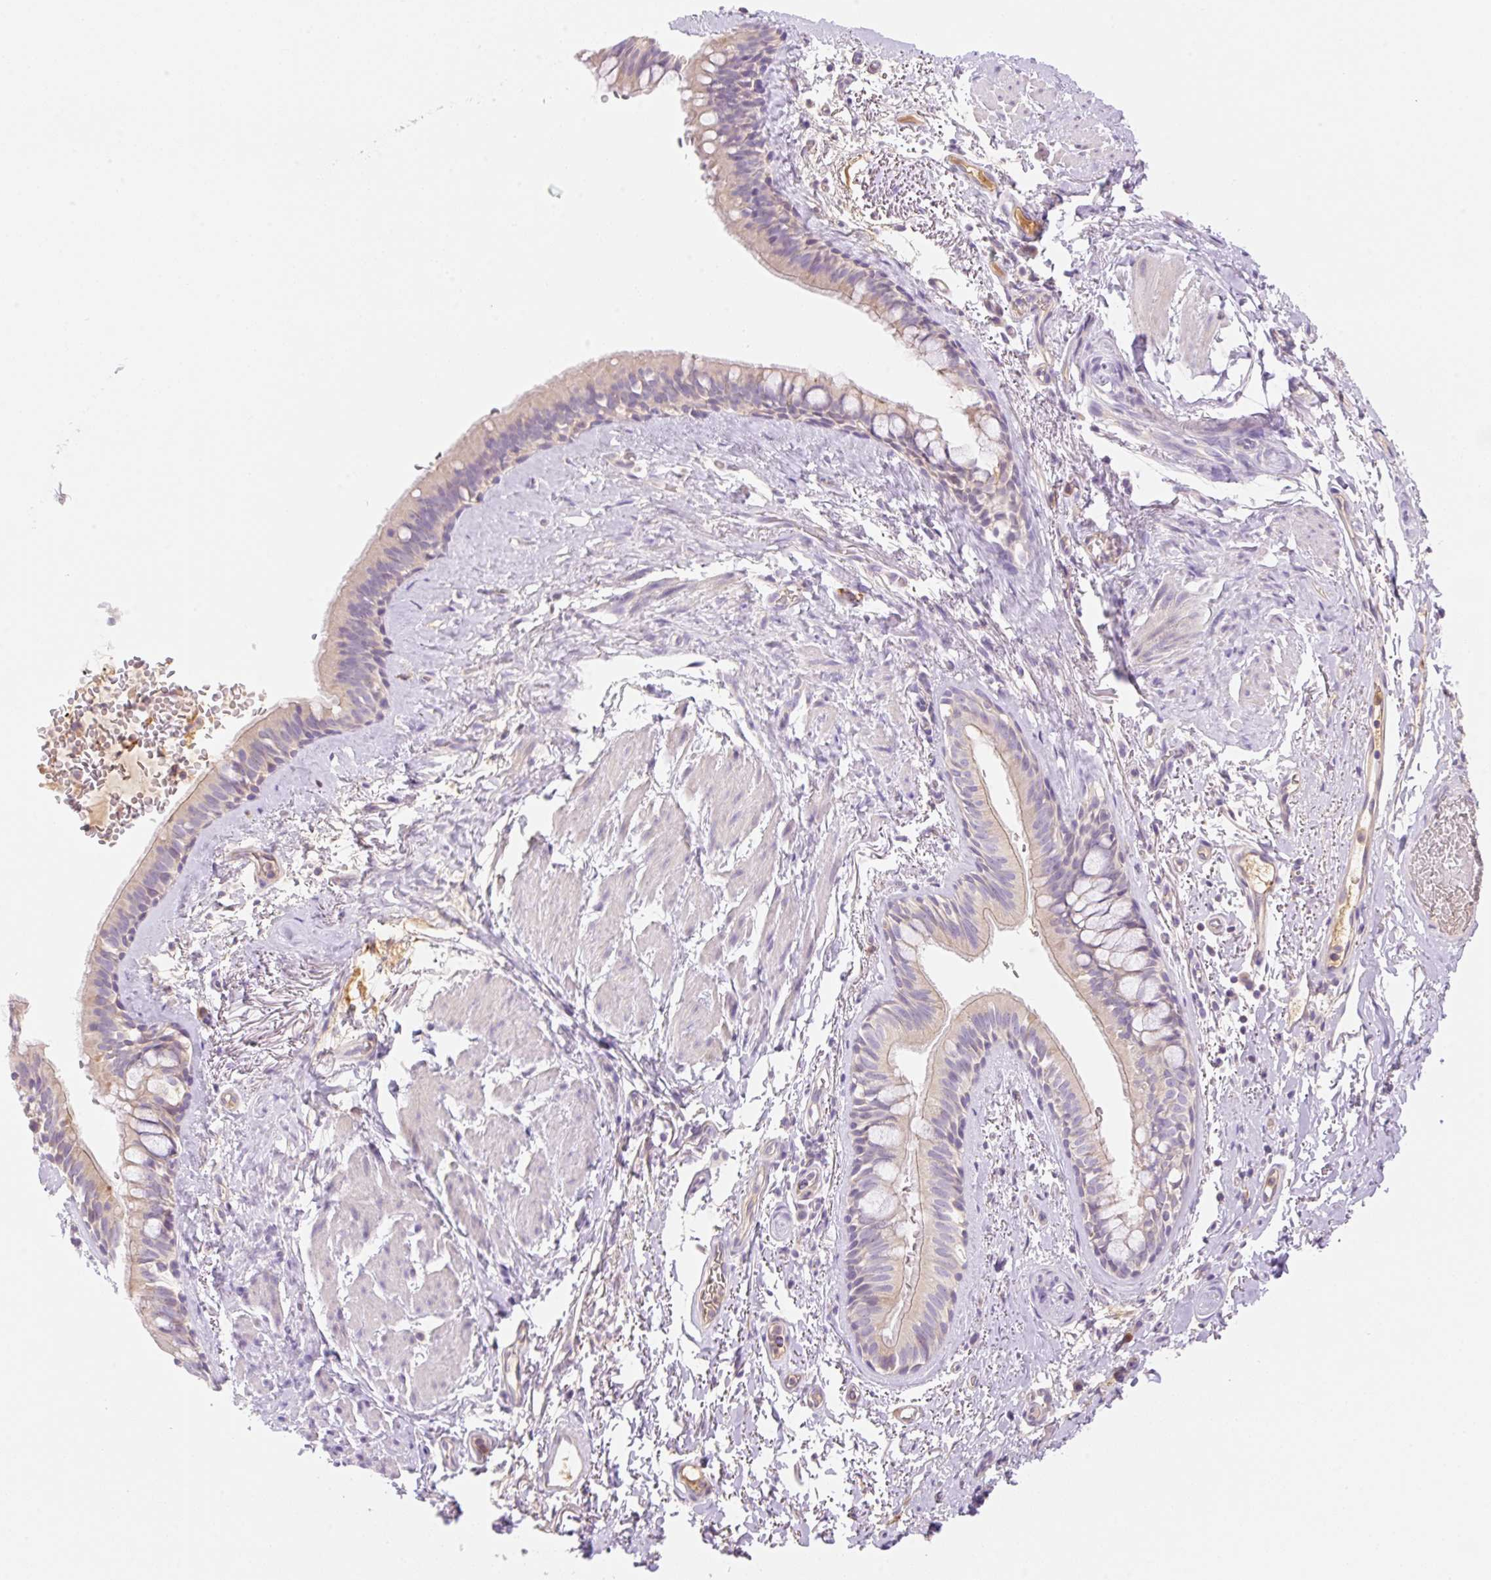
{"staining": {"intensity": "weak", "quantity": "<25%", "location": "cytoplasmic/membranous"}, "tissue": "bronchus", "cell_type": "Respiratory epithelial cells", "image_type": "normal", "snomed": [{"axis": "morphology", "description": "Normal tissue, NOS"}, {"axis": "topography", "description": "Bronchus"}], "caption": "Immunohistochemistry of unremarkable bronchus shows no expression in respiratory epithelial cells.", "gene": "DENND5A", "patient": {"sex": "male", "age": 67}}